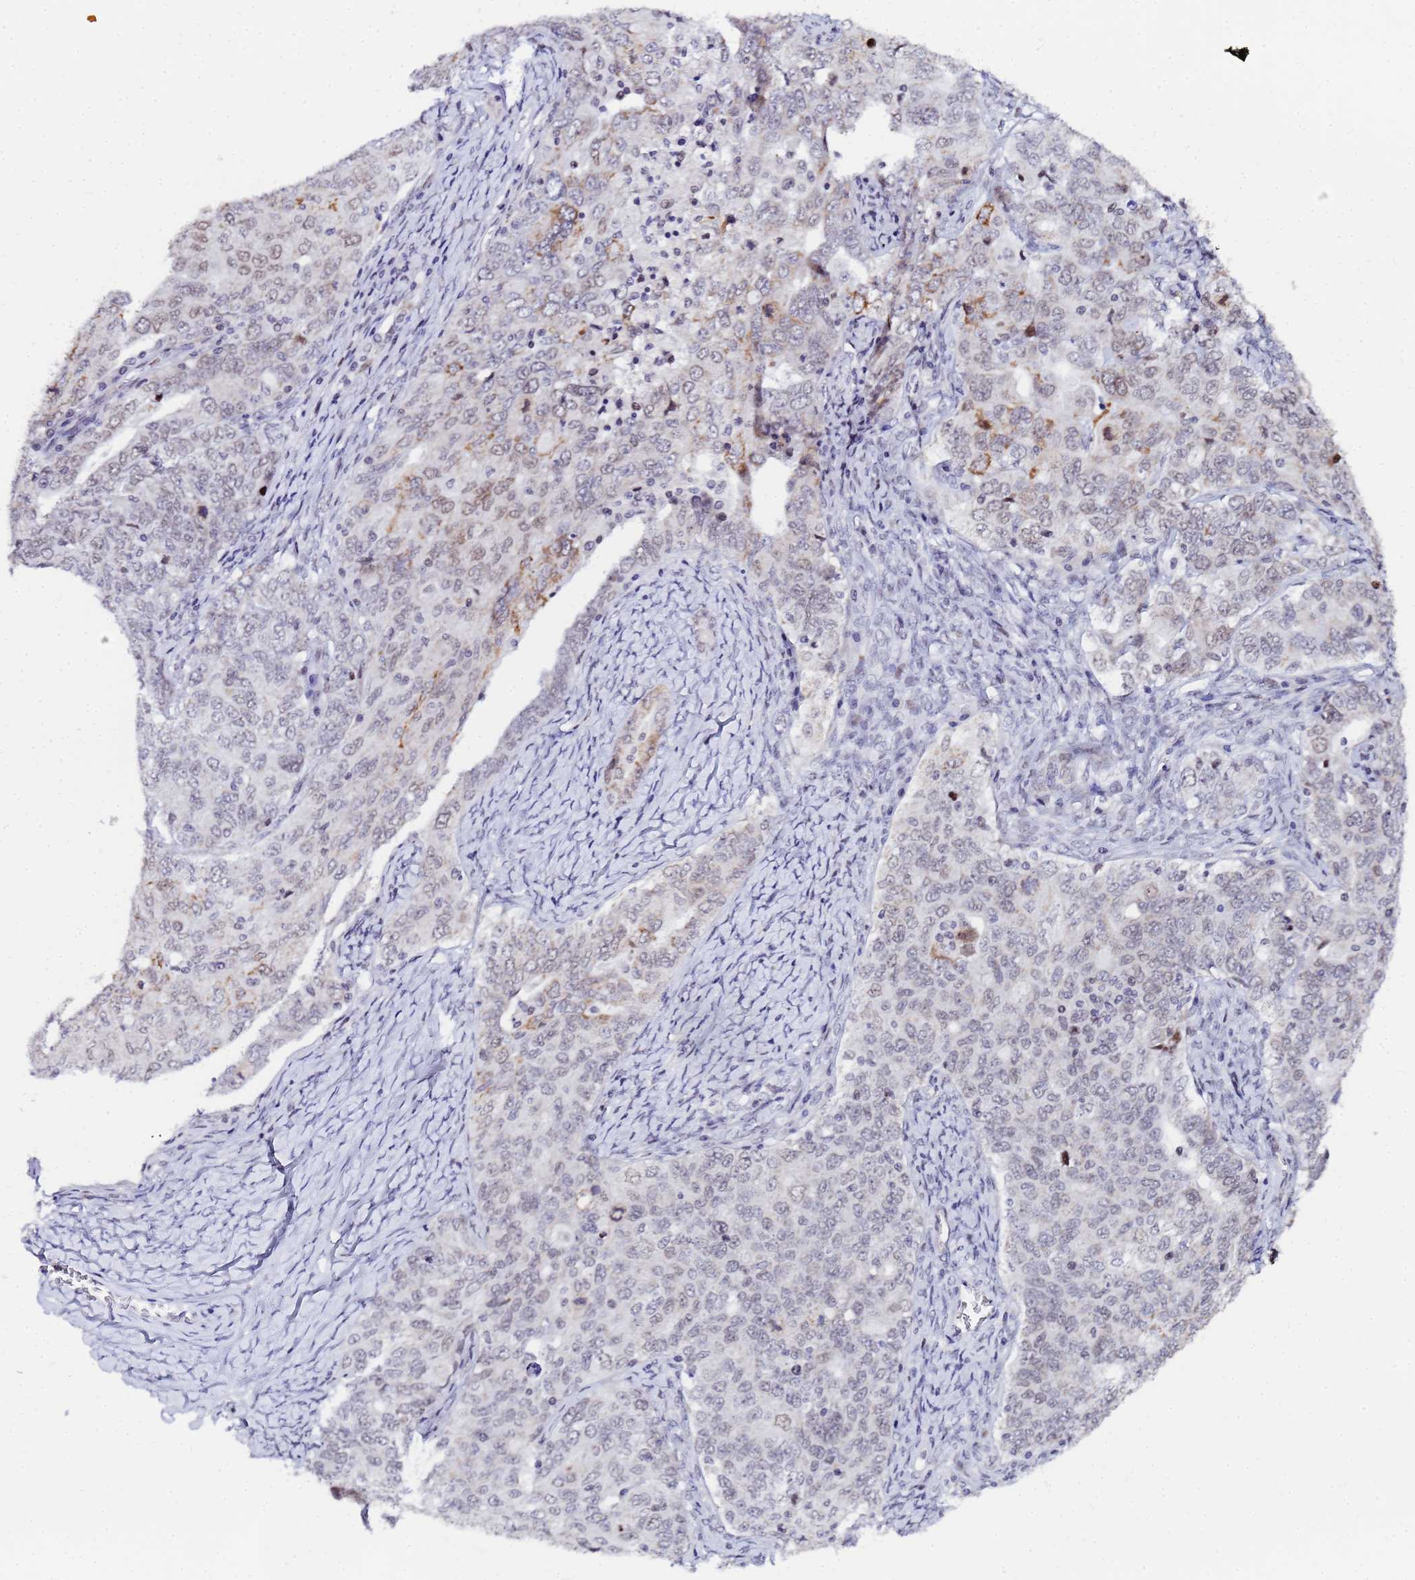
{"staining": {"intensity": "moderate", "quantity": "<25%", "location": "cytoplasmic/membranous"}, "tissue": "ovarian cancer", "cell_type": "Tumor cells", "image_type": "cancer", "snomed": [{"axis": "morphology", "description": "Carcinoma, endometroid"}, {"axis": "topography", "description": "Ovary"}], "caption": "Moderate cytoplasmic/membranous protein staining is identified in approximately <25% of tumor cells in endometroid carcinoma (ovarian).", "gene": "CKMT1A", "patient": {"sex": "female", "age": 62}}